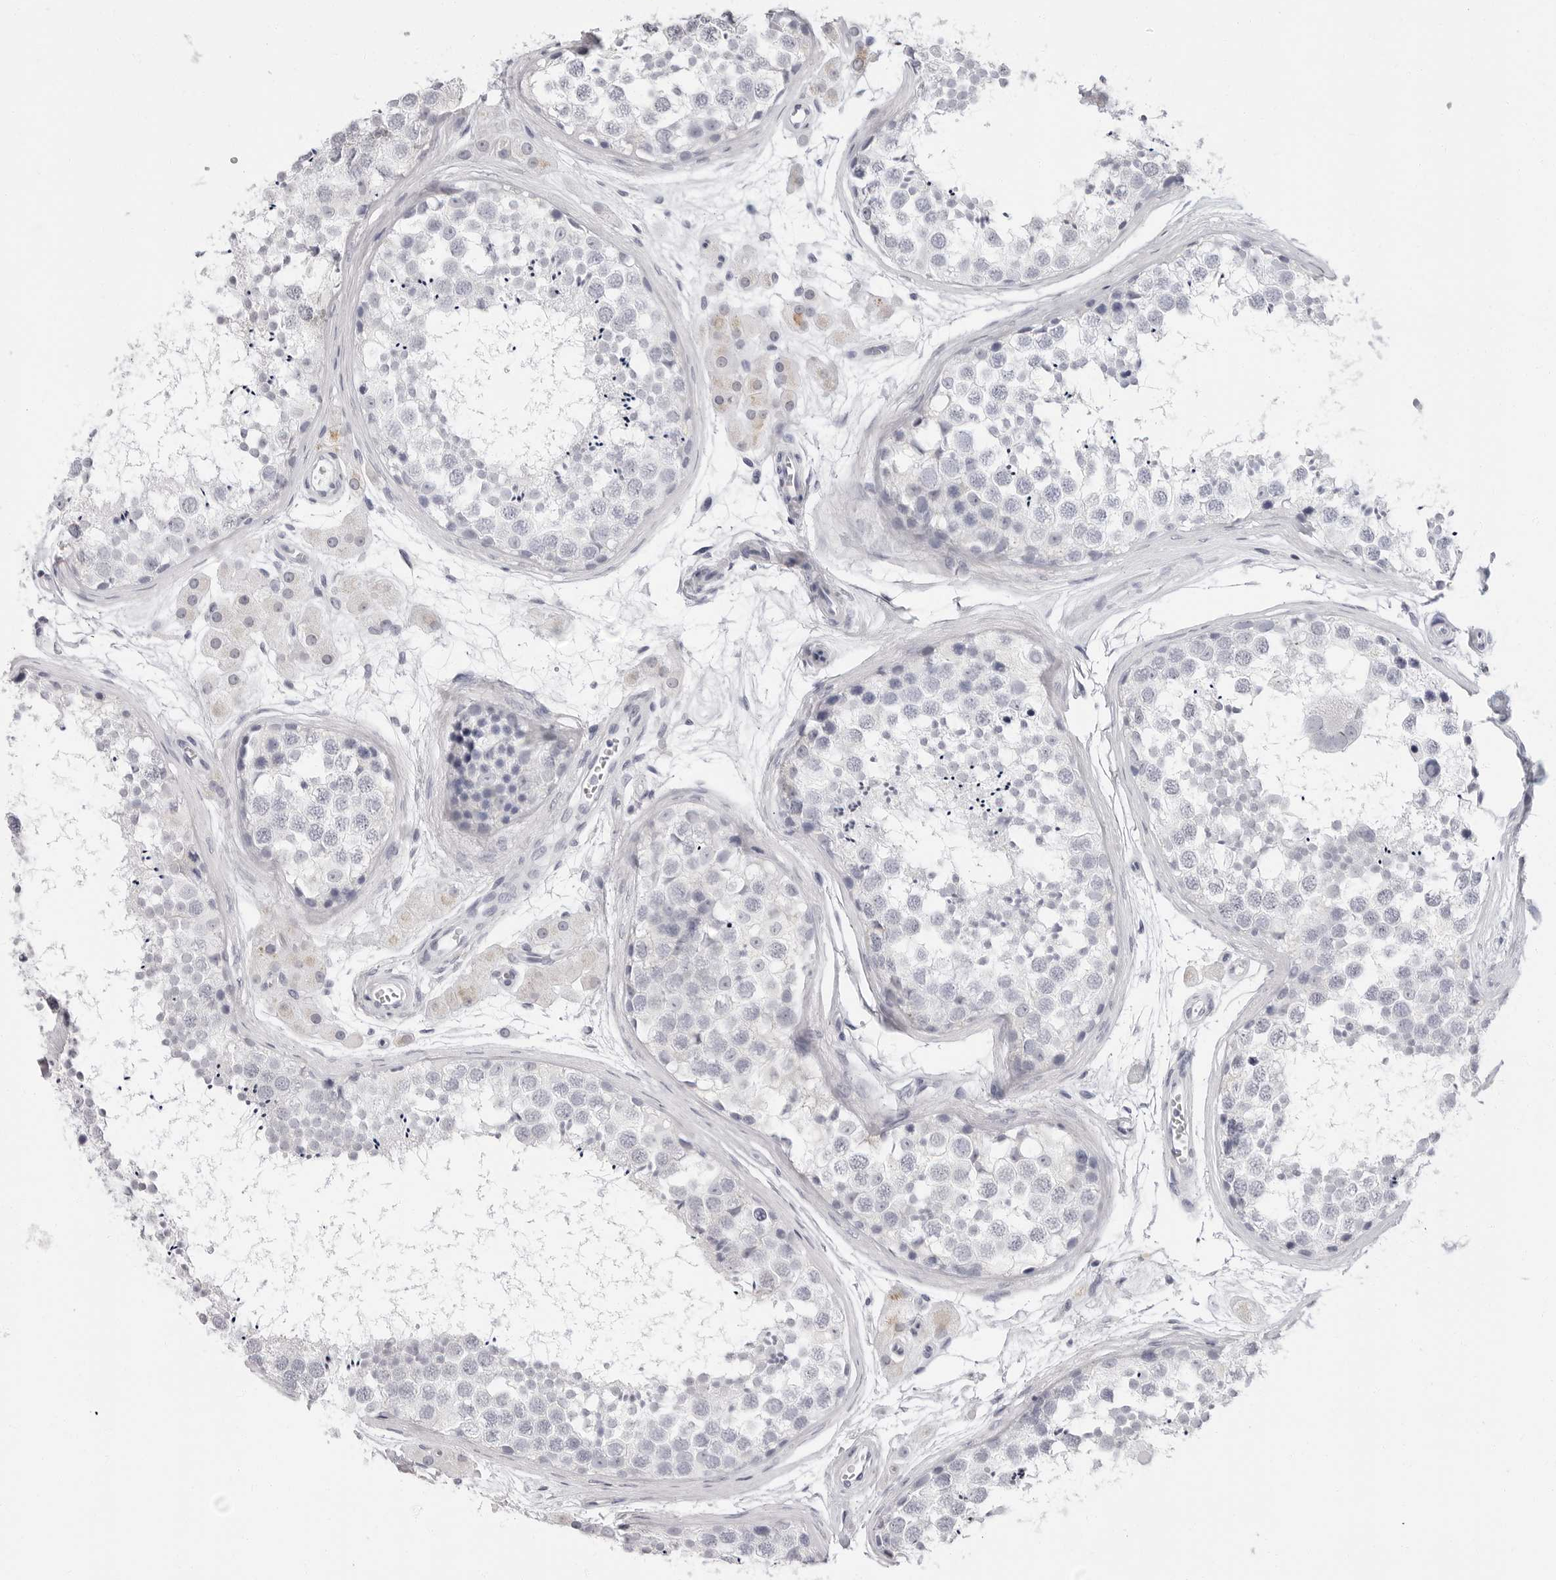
{"staining": {"intensity": "negative", "quantity": "none", "location": "none"}, "tissue": "testis", "cell_type": "Cells in seminiferous ducts", "image_type": "normal", "snomed": [{"axis": "morphology", "description": "Normal tissue, NOS"}, {"axis": "topography", "description": "Testis"}], "caption": "Immunohistochemistry (IHC) of benign human testis displays no expression in cells in seminiferous ducts.", "gene": "ERICH3", "patient": {"sex": "male", "age": 56}}